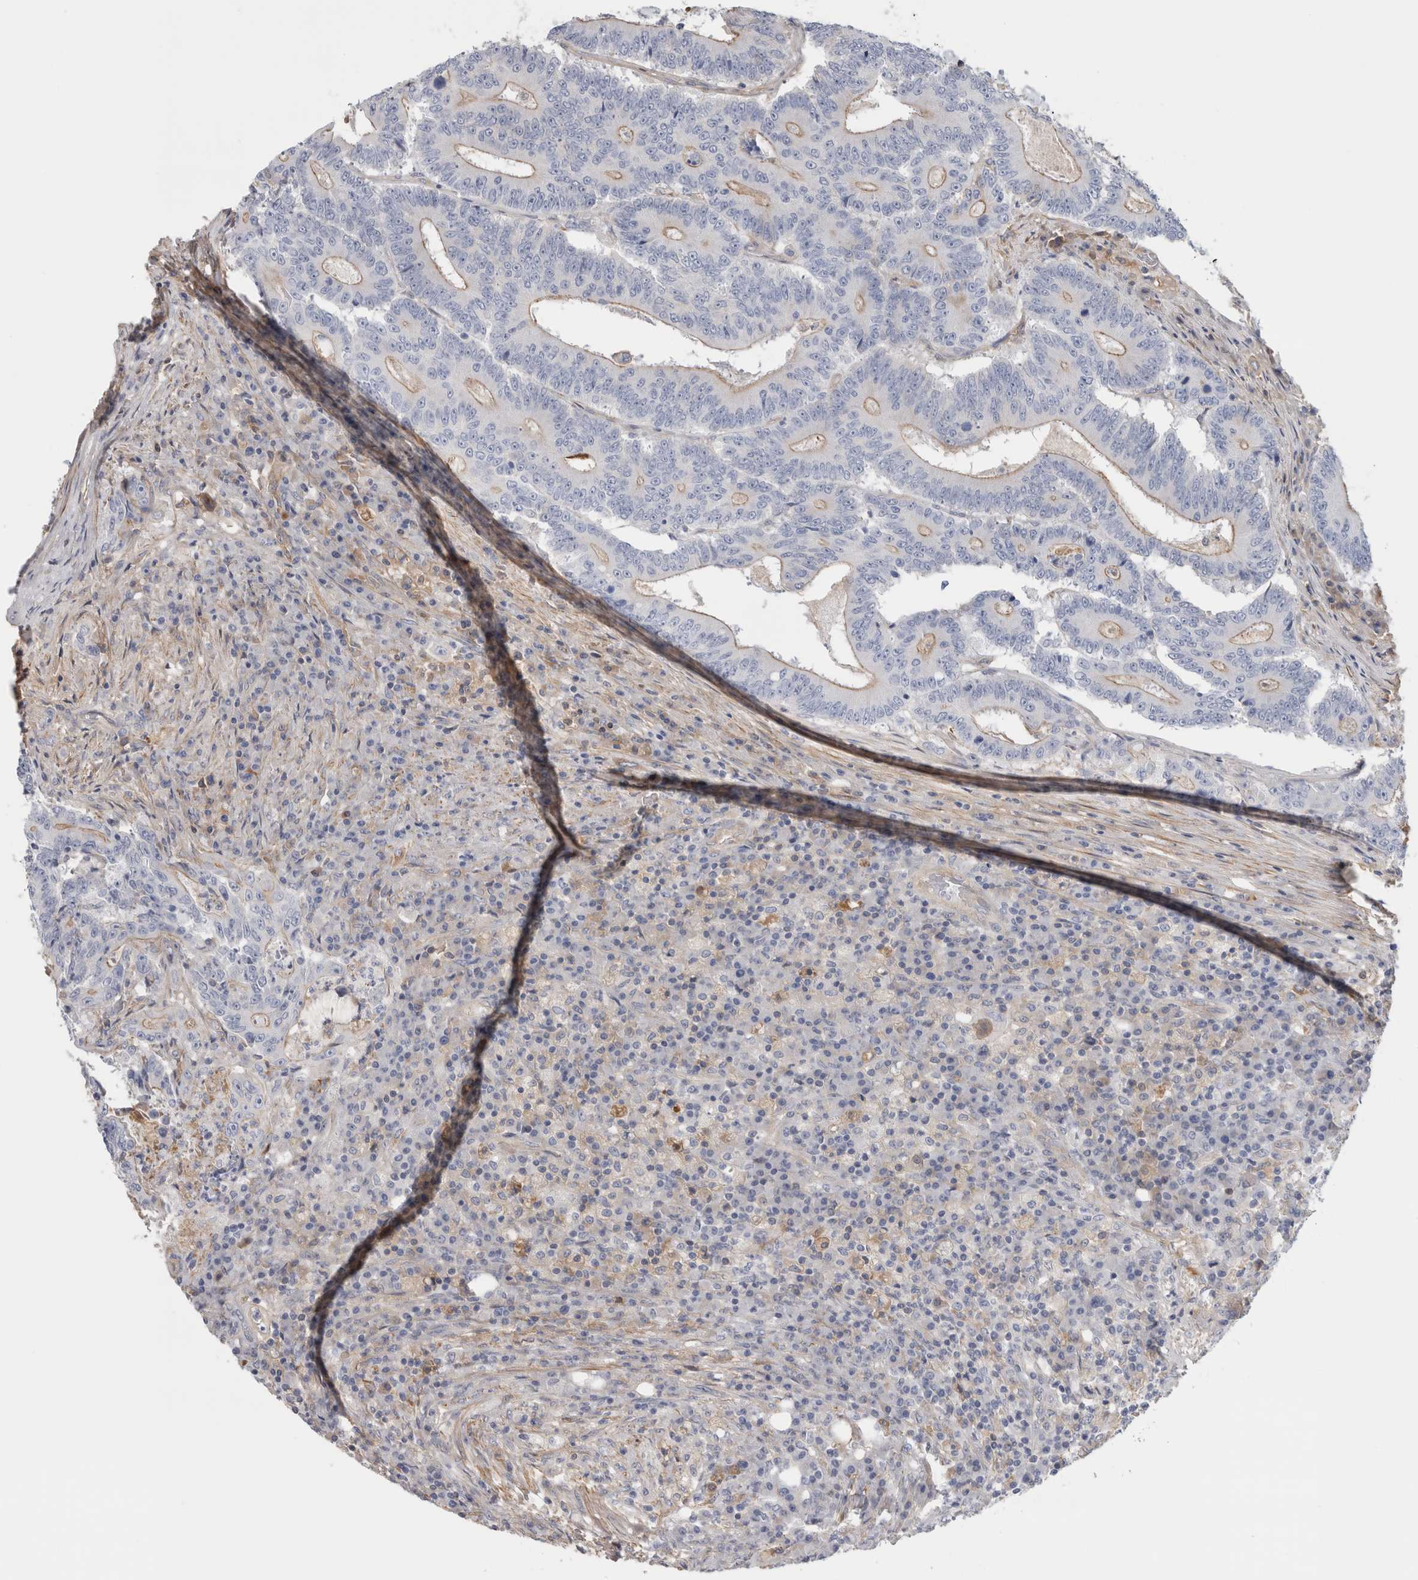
{"staining": {"intensity": "moderate", "quantity": "25%-75%", "location": "cytoplasmic/membranous"}, "tissue": "colorectal cancer", "cell_type": "Tumor cells", "image_type": "cancer", "snomed": [{"axis": "morphology", "description": "Adenocarcinoma, NOS"}, {"axis": "topography", "description": "Colon"}], "caption": "Adenocarcinoma (colorectal) stained for a protein shows moderate cytoplasmic/membranous positivity in tumor cells. The staining is performed using DAB (3,3'-diaminobenzidine) brown chromogen to label protein expression. The nuclei are counter-stained blue using hematoxylin.", "gene": "CFI", "patient": {"sex": "male", "age": 83}}